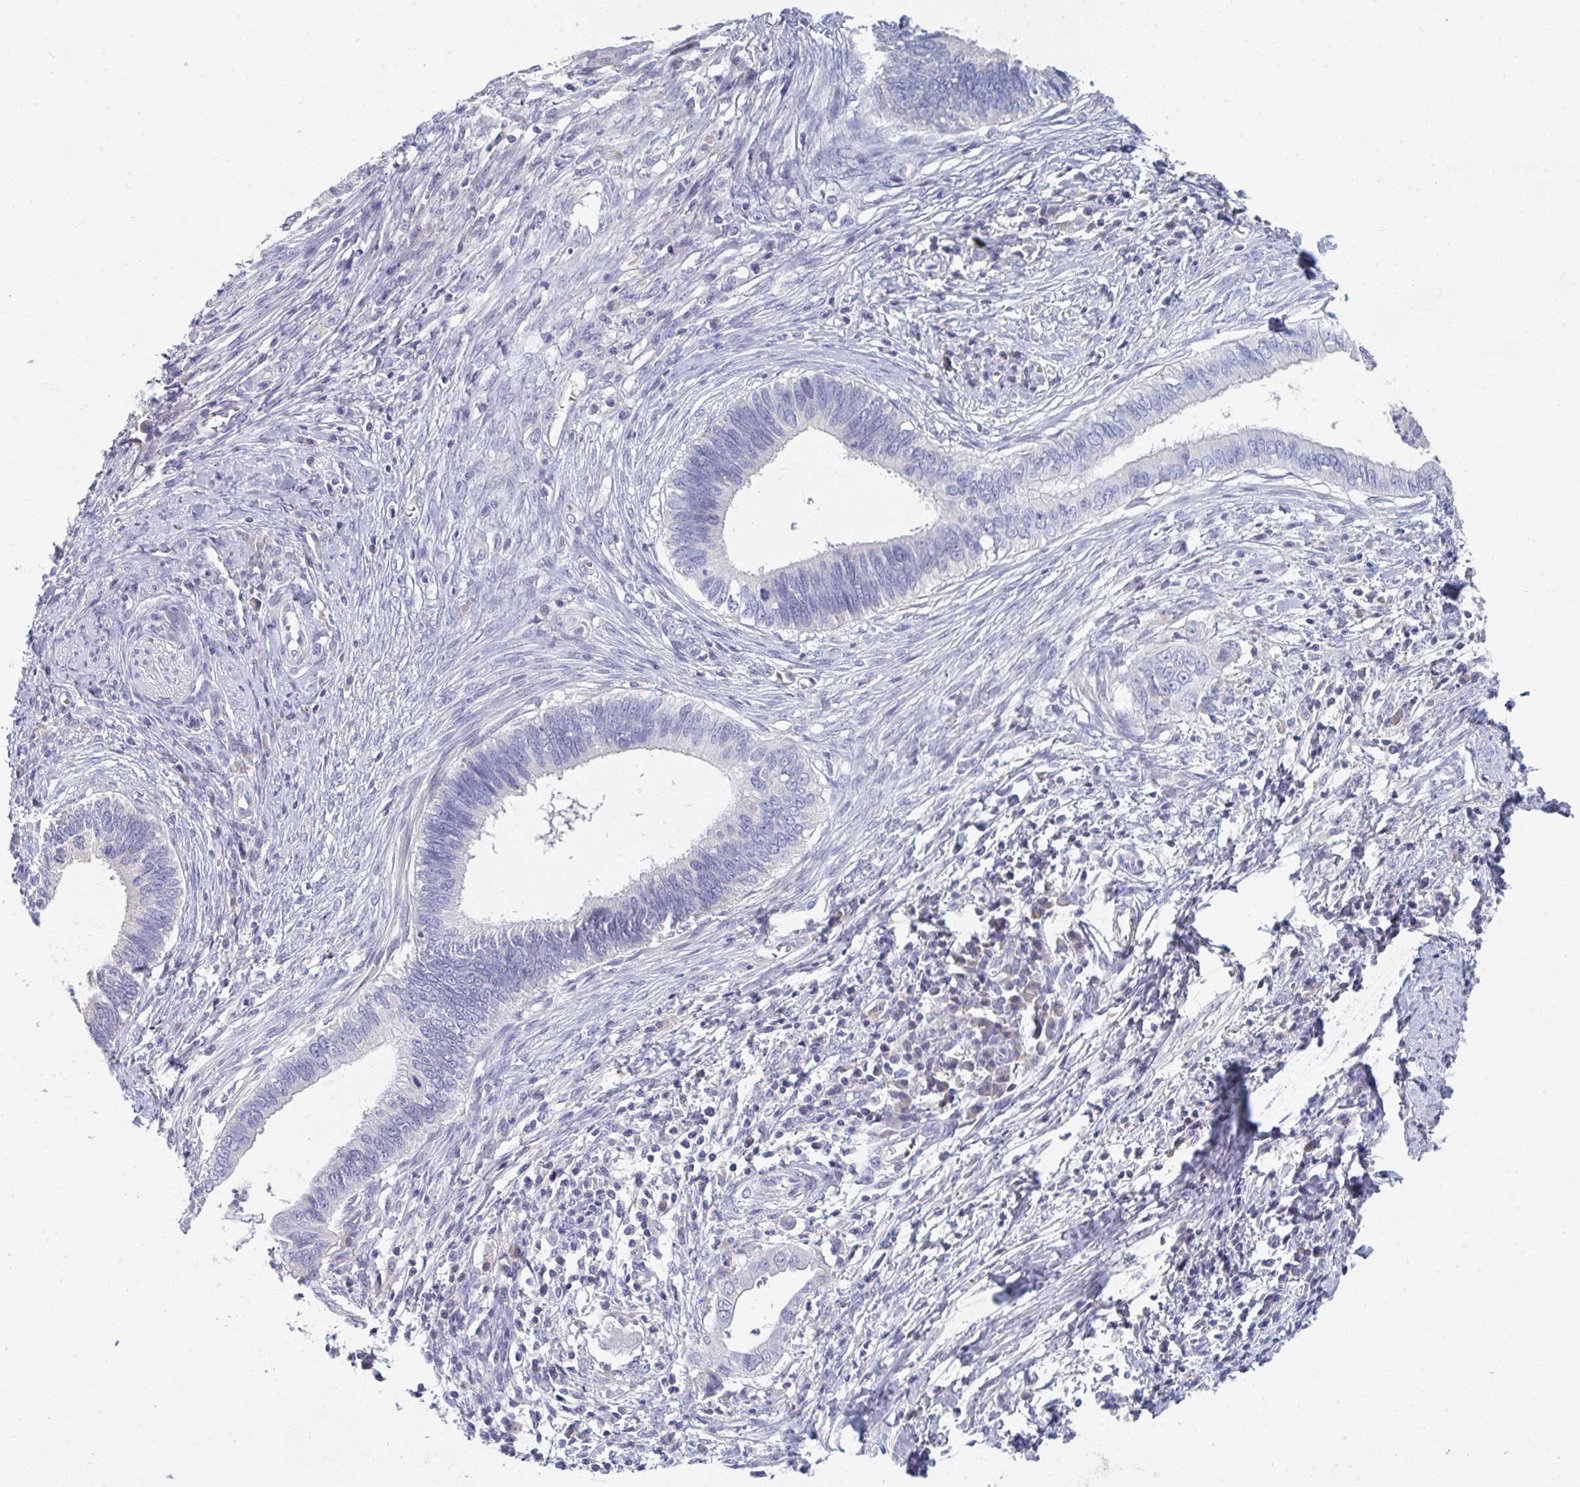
{"staining": {"intensity": "negative", "quantity": "none", "location": "none"}, "tissue": "cervical cancer", "cell_type": "Tumor cells", "image_type": "cancer", "snomed": [{"axis": "morphology", "description": "Adenocarcinoma, NOS"}, {"axis": "topography", "description": "Cervix"}], "caption": "Adenocarcinoma (cervical) was stained to show a protein in brown. There is no significant staining in tumor cells.", "gene": "HGFAC", "patient": {"sex": "female", "age": 42}}